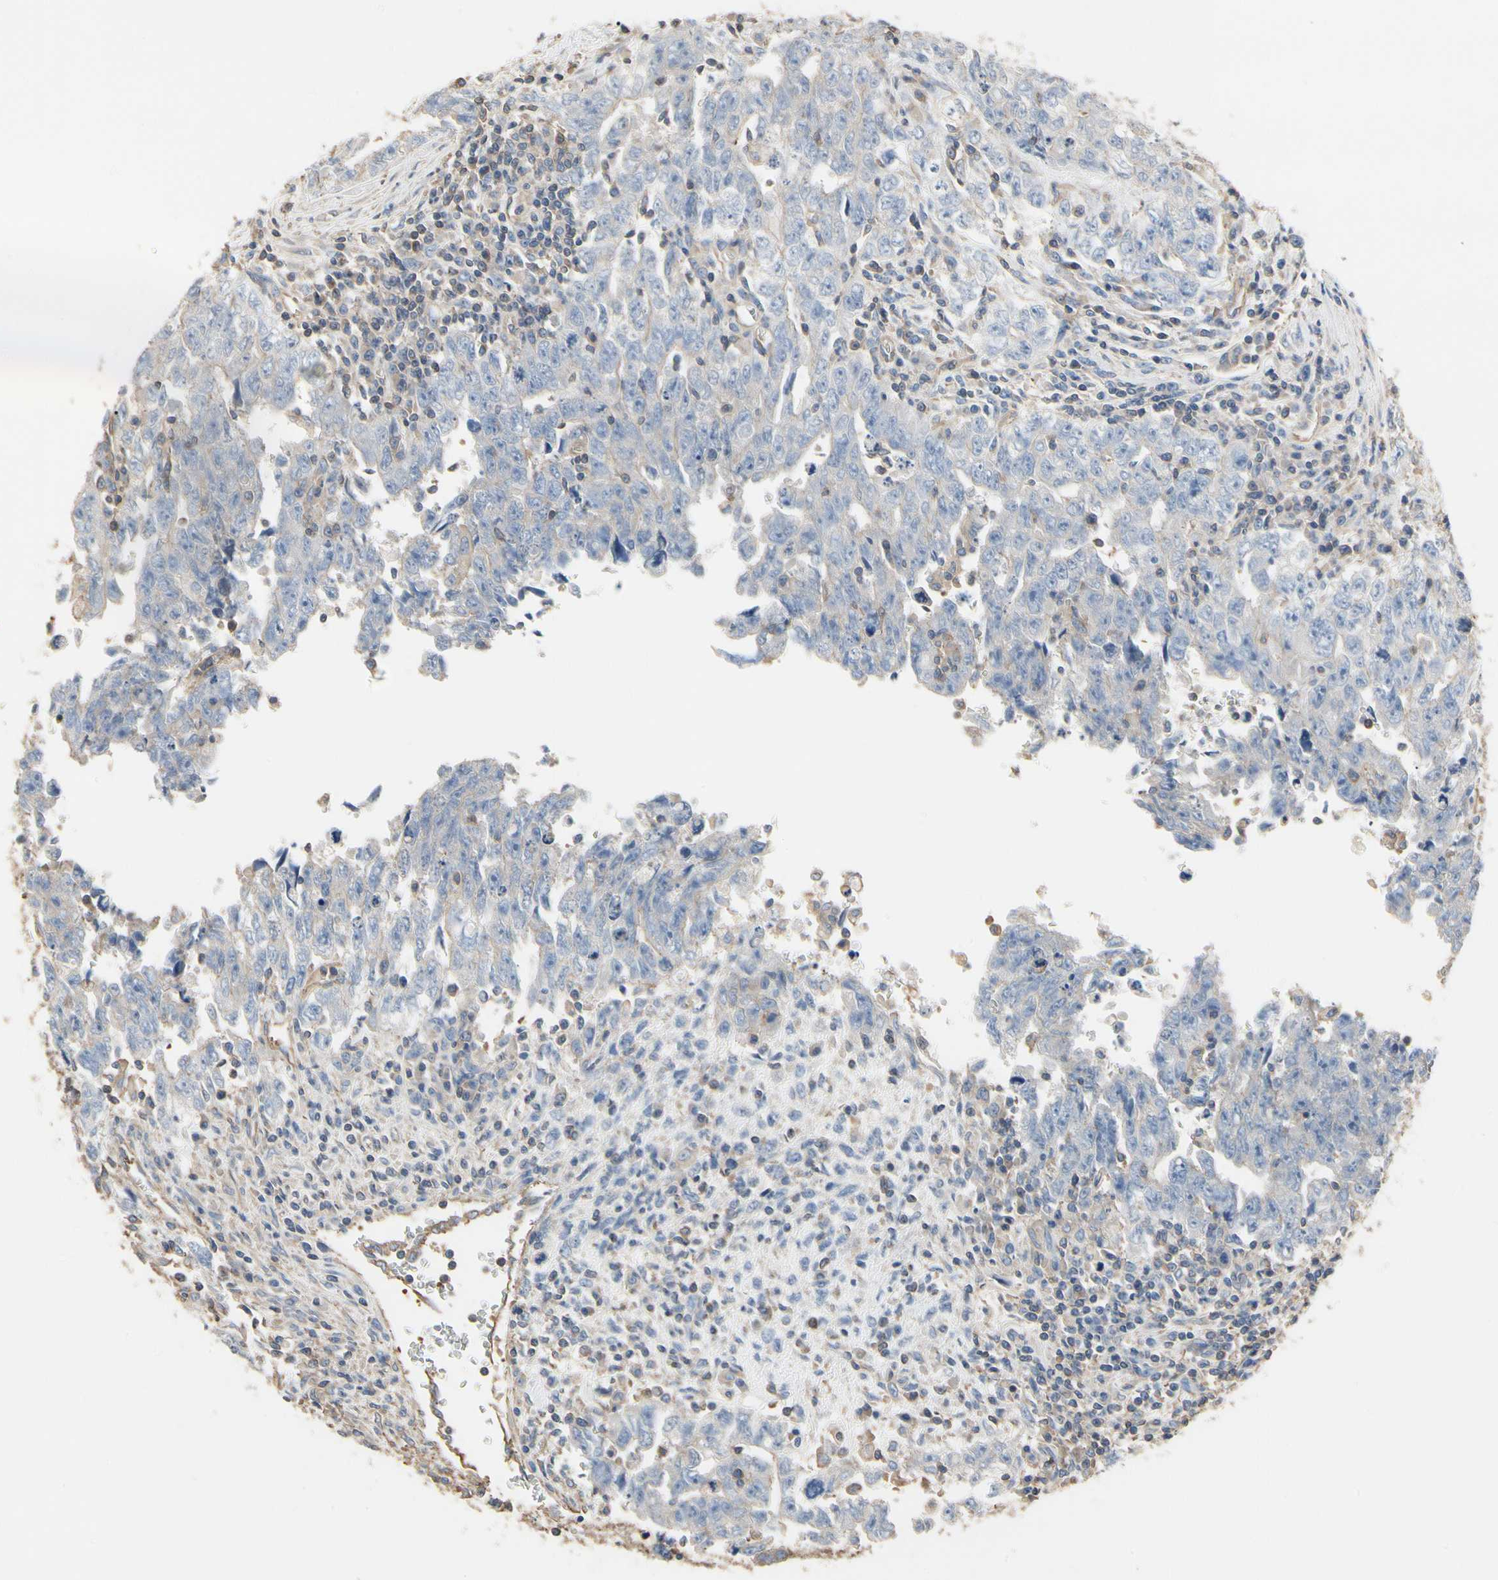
{"staining": {"intensity": "negative", "quantity": "none", "location": "none"}, "tissue": "testis cancer", "cell_type": "Tumor cells", "image_type": "cancer", "snomed": [{"axis": "morphology", "description": "Carcinoma, Embryonal, NOS"}, {"axis": "topography", "description": "Testis"}], "caption": "Tumor cells show no significant expression in testis cancer (embryonal carcinoma). (Stains: DAB immunohistochemistry (IHC) with hematoxylin counter stain, Microscopy: brightfield microscopy at high magnification).", "gene": "PDZK1", "patient": {"sex": "male", "age": 28}}